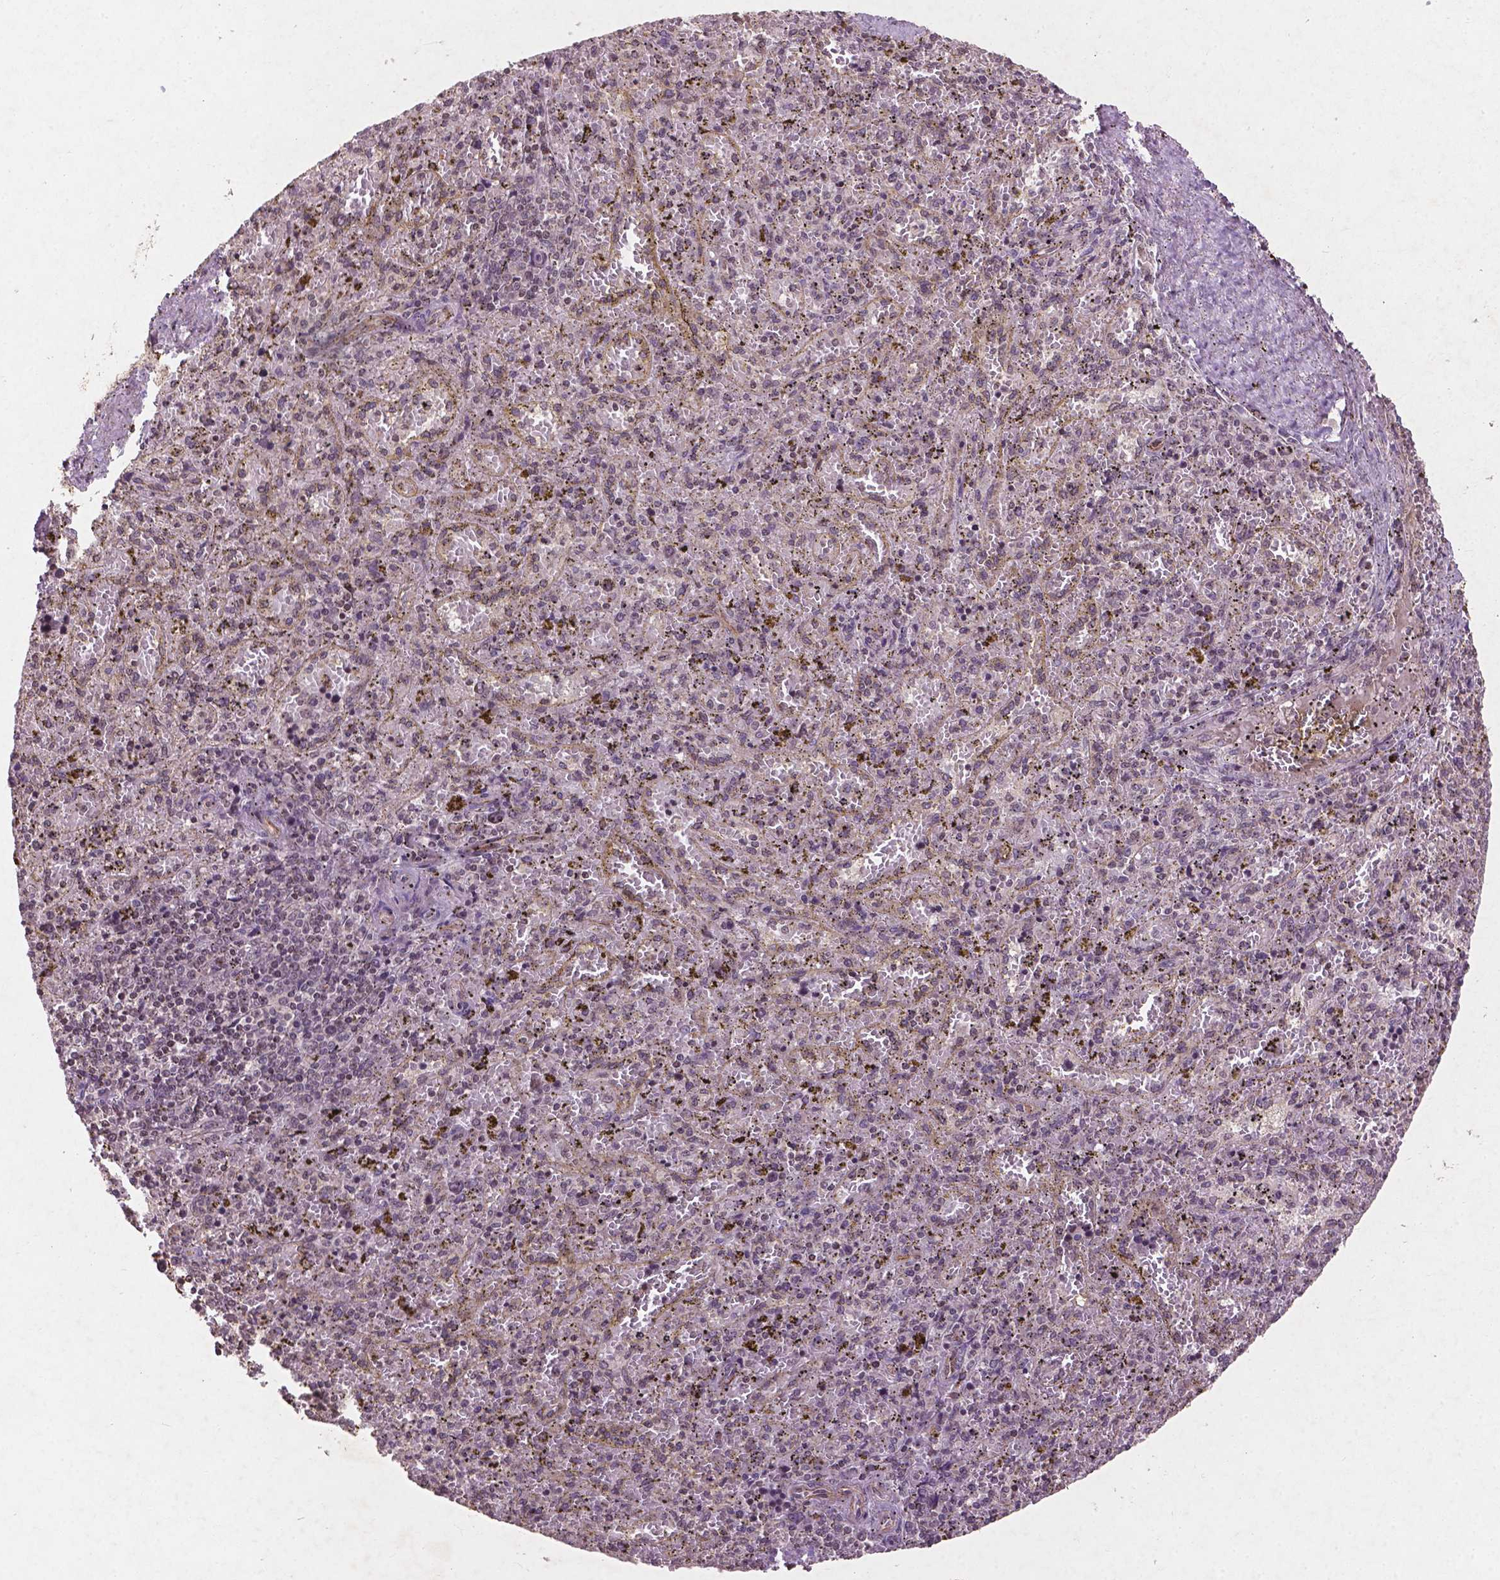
{"staining": {"intensity": "negative", "quantity": "none", "location": "none"}, "tissue": "spleen", "cell_type": "Cells in red pulp", "image_type": "normal", "snomed": [{"axis": "morphology", "description": "Normal tissue, NOS"}, {"axis": "topography", "description": "Spleen"}], "caption": "Cells in red pulp are negative for protein expression in benign human spleen. Brightfield microscopy of immunohistochemistry (IHC) stained with DAB (brown) and hematoxylin (blue), captured at high magnification.", "gene": "SMAD2", "patient": {"sex": "female", "age": 50}}